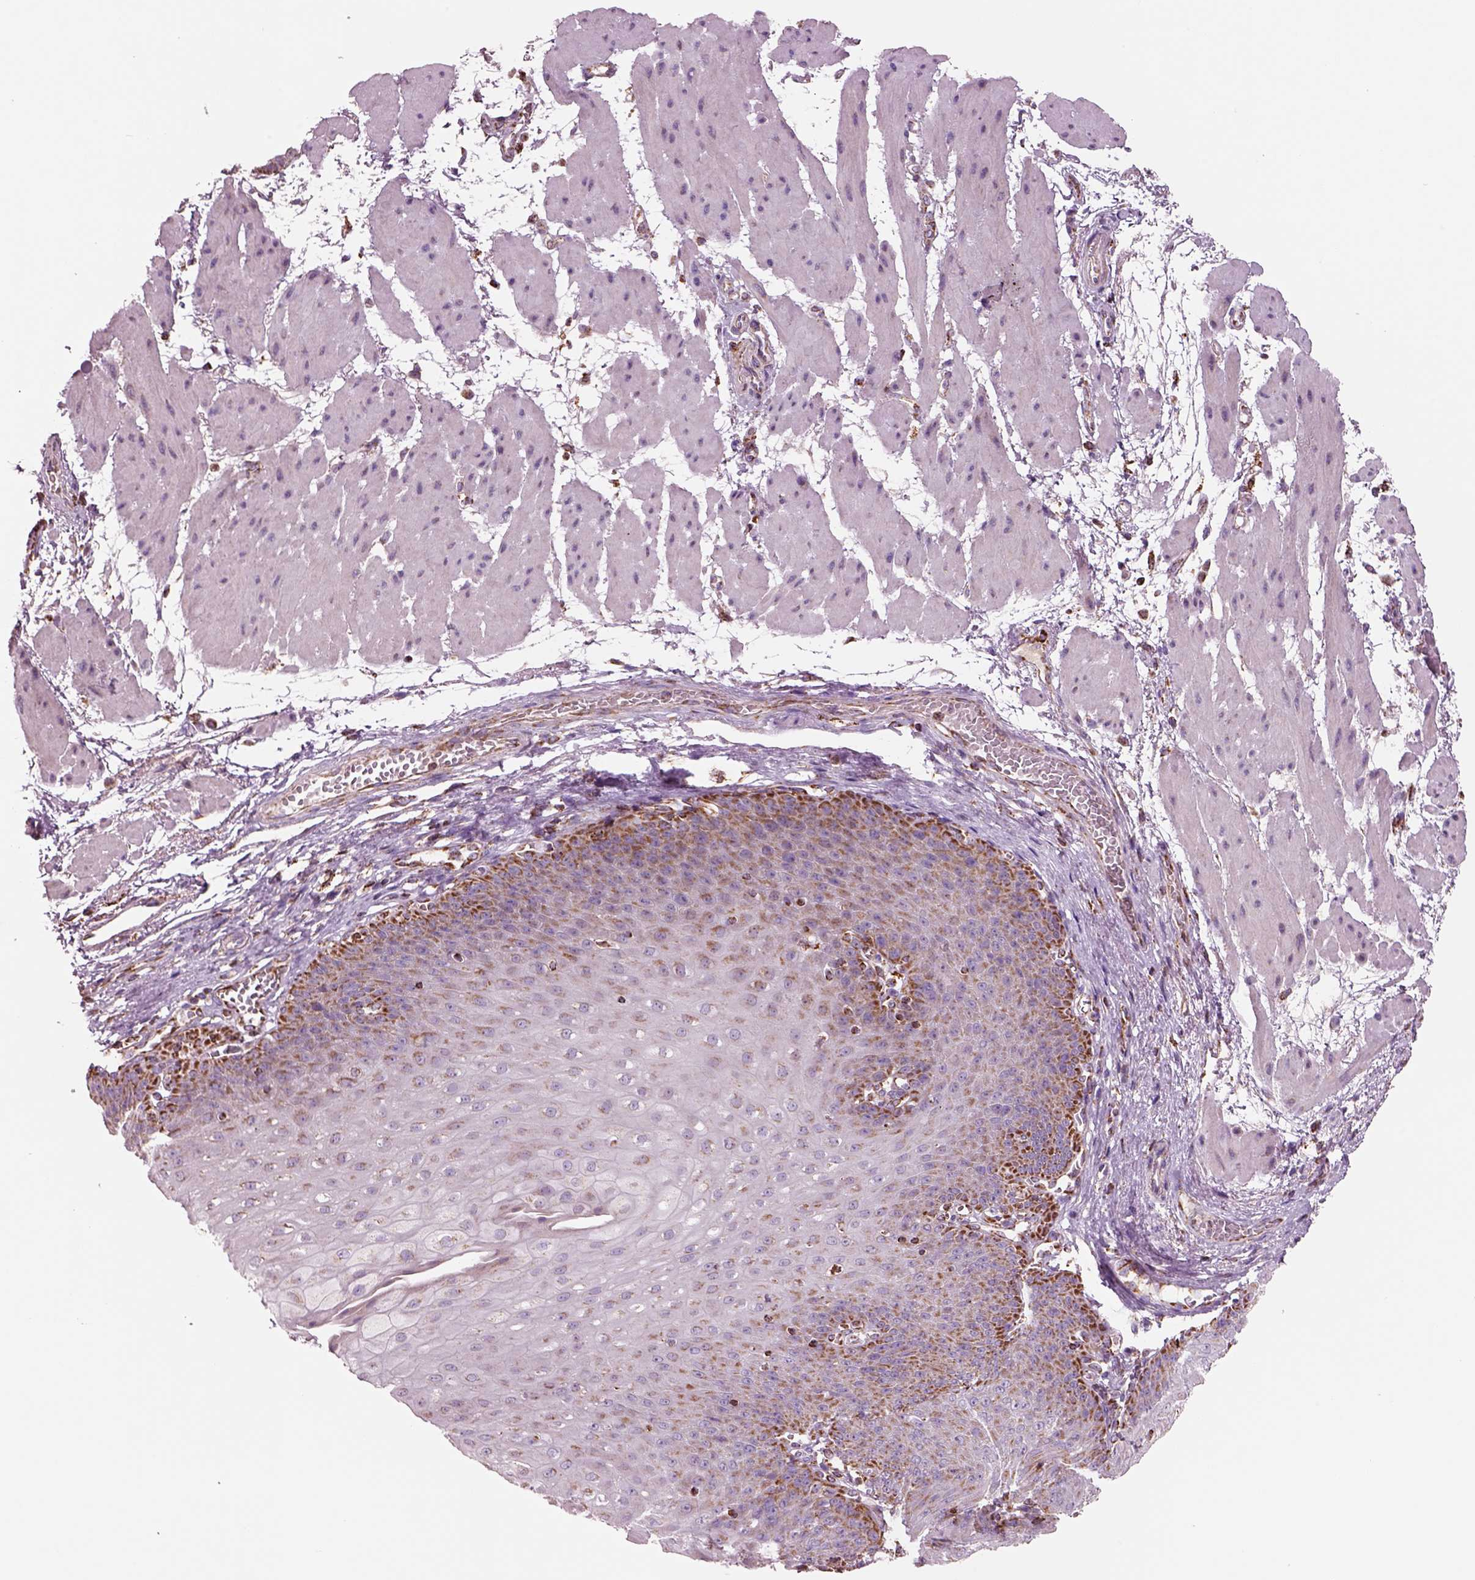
{"staining": {"intensity": "strong", "quantity": "<25%", "location": "cytoplasmic/membranous"}, "tissue": "esophagus", "cell_type": "Squamous epithelial cells", "image_type": "normal", "snomed": [{"axis": "morphology", "description": "Normal tissue, NOS"}, {"axis": "topography", "description": "Esophagus"}], "caption": "Normal esophagus was stained to show a protein in brown. There is medium levels of strong cytoplasmic/membranous positivity in about <25% of squamous epithelial cells. Using DAB (brown) and hematoxylin (blue) stains, captured at high magnification using brightfield microscopy.", "gene": "SLC25A24", "patient": {"sex": "male", "age": 71}}